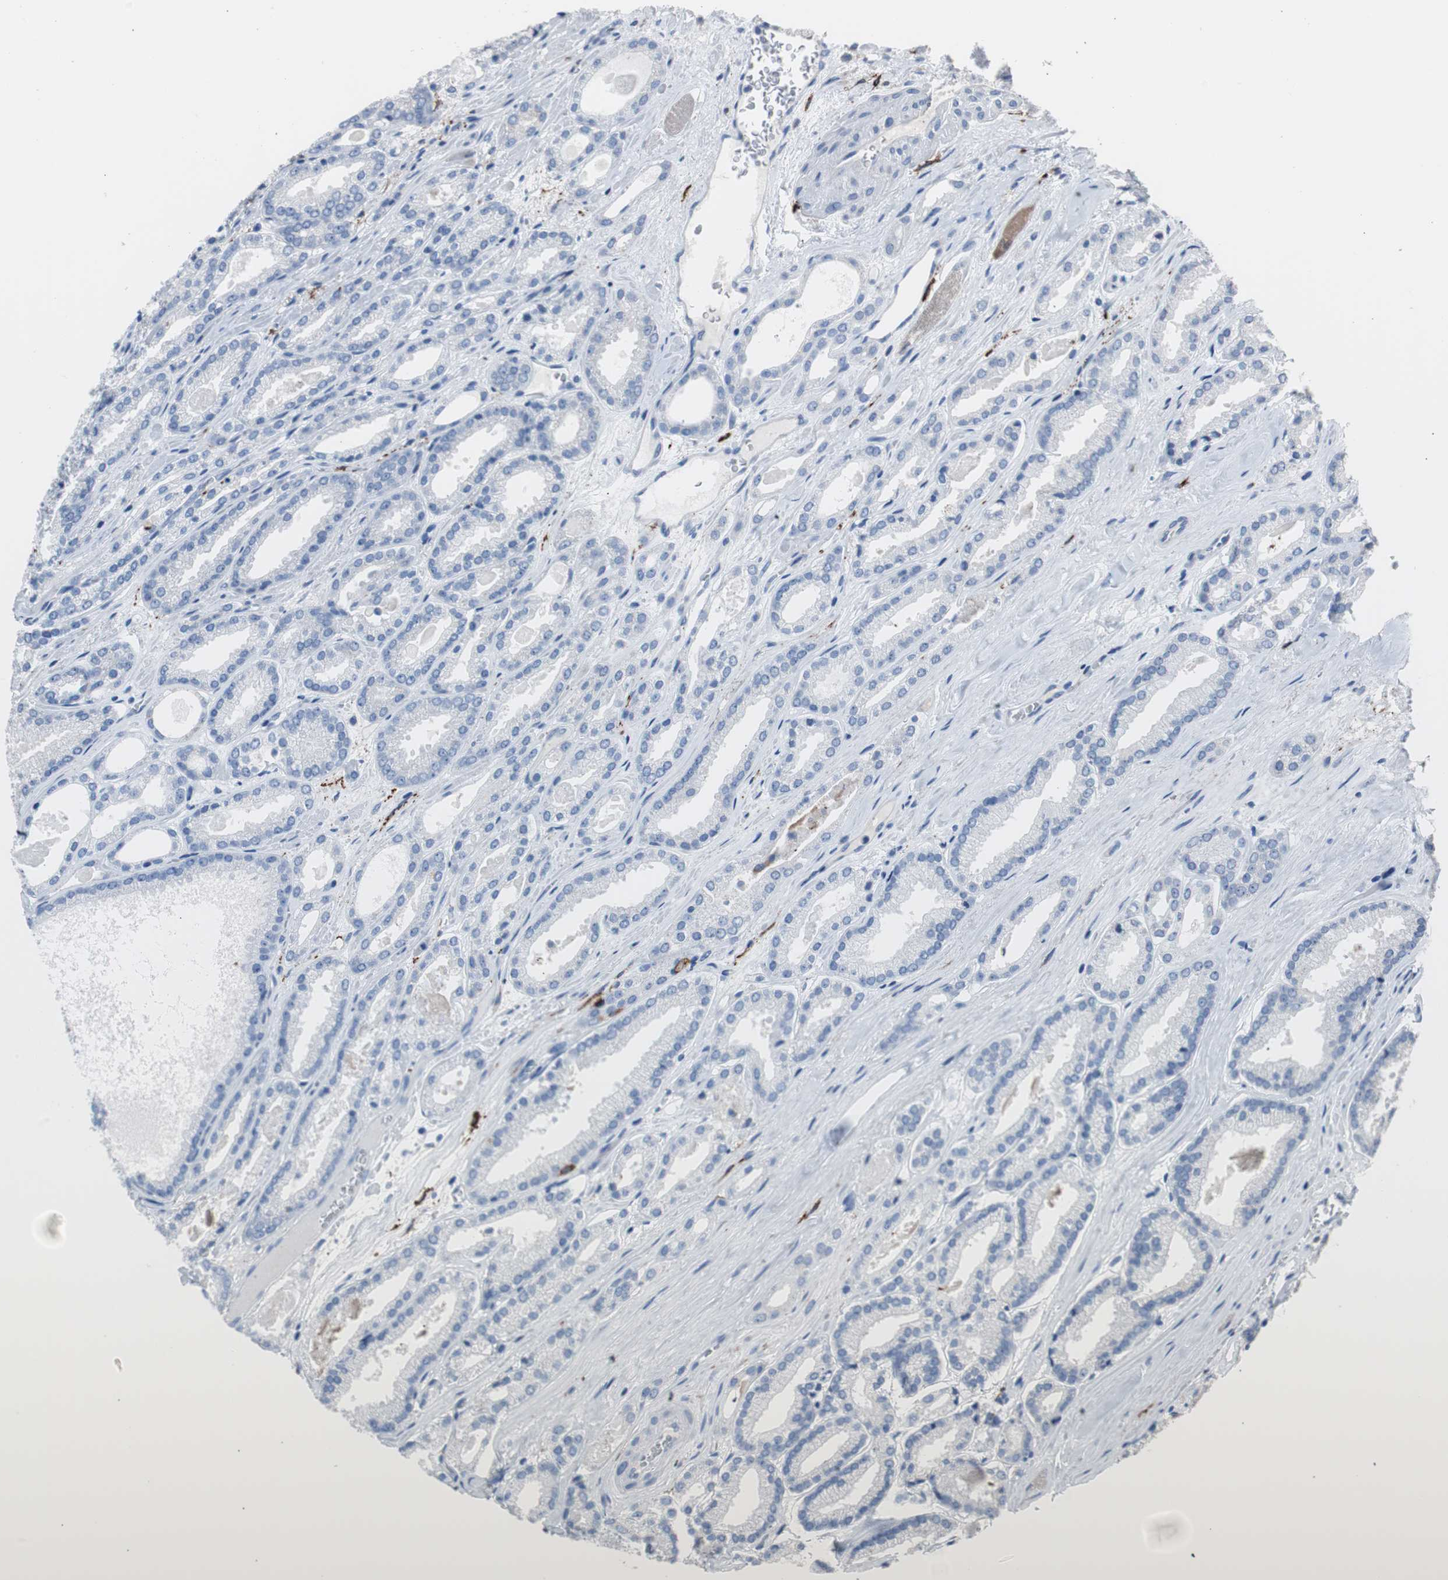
{"staining": {"intensity": "negative", "quantity": "none", "location": "none"}, "tissue": "prostate cancer", "cell_type": "Tumor cells", "image_type": "cancer", "snomed": [{"axis": "morphology", "description": "Adenocarcinoma, Low grade"}, {"axis": "topography", "description": "Prostate"}], "caption": "Protein analysis of prostate cancer reveals no significant expression in tumor cells.", "gene": "FCGR2B", "patient": {"sex": "male", "age": 59}}